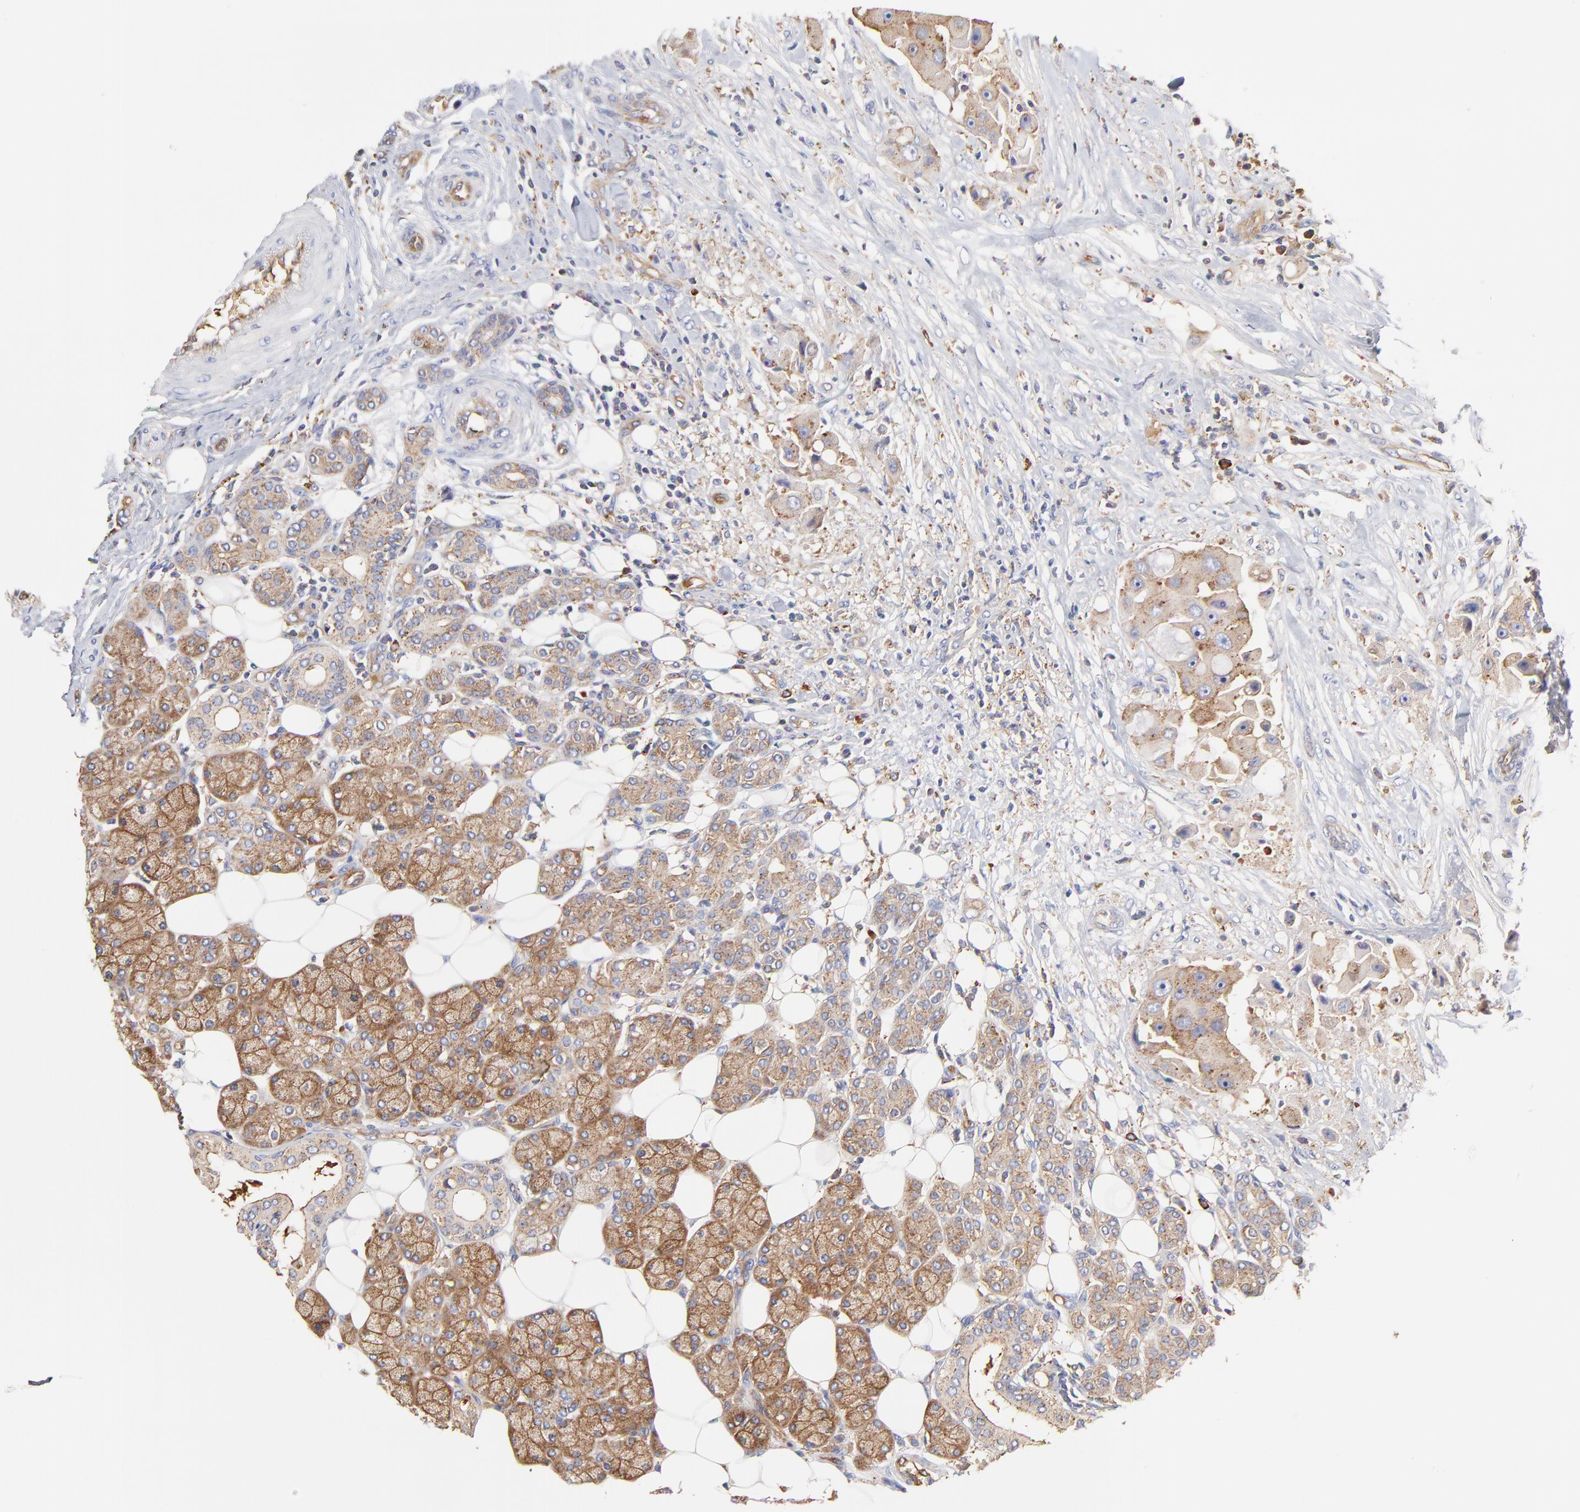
{"staining": {"intensity": "moderate", "quantity": ">75%", "location": "cytoplasmic/membranous"}, "tissue": "head and neck cancer", "cell_type": "Tumor cells", "image_type": "cancer", "snomed": [{"axis": "morphology", "description": "Normal tissue, NOS"}, {"axis": "morphology", "description": "Adenocarcinoma, NOS"}, {"axis": "topography", "description": "Salivary gland"}, {"axis": "topography", "description": "Head-Neck"}], "caption": "Immunohistochemical staining of head and neck cancer (adenocarcinoma) demonstrates moderate cytoplasmic/membranous protein staining in about >75% of tumor cells.", "gene": "CD2AP", "patient": {"sex": "male", "age": 80}}